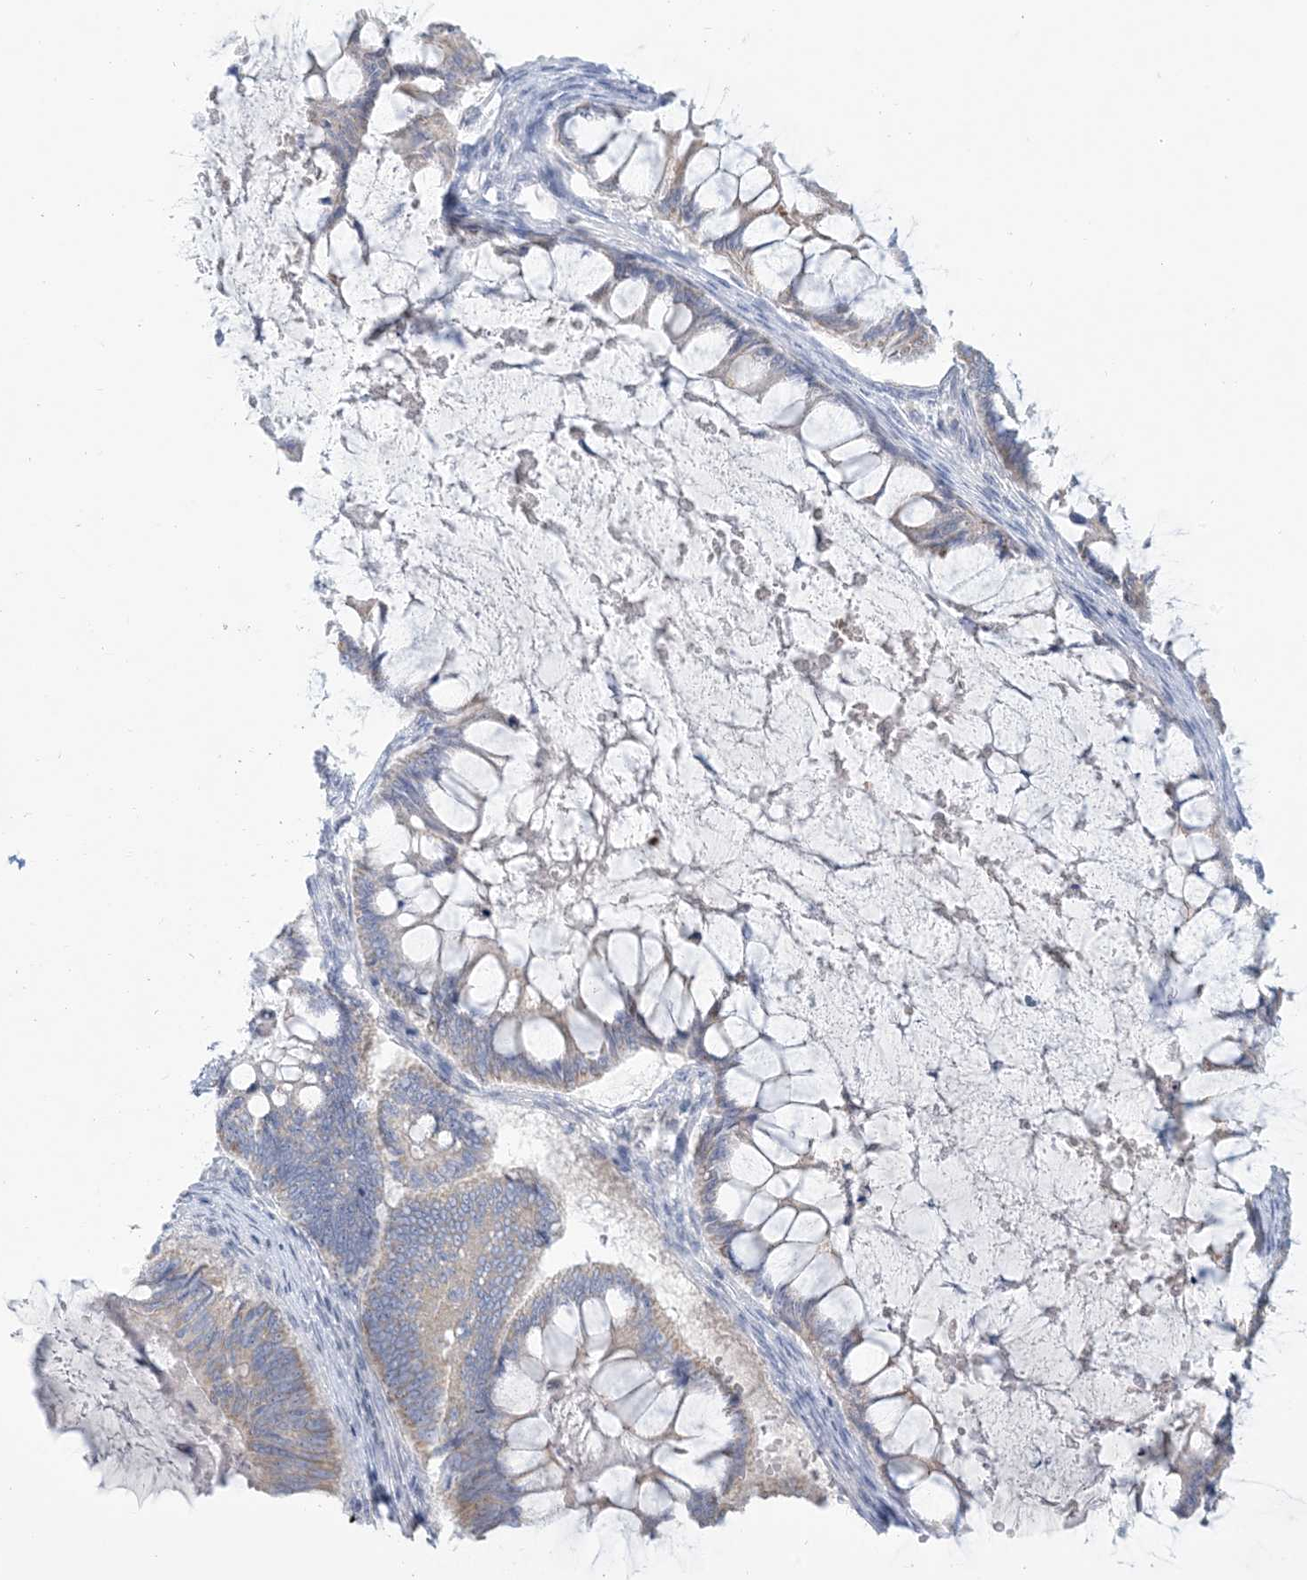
{"staining": {"intensity": "weak", "quantity": "25%-75%", "location": "cytoplasmic/membranous"}, "tissue": "ovarian cancer", "cell_type": "Tumor cells", "image_type": "cancer", "snomed": [{"axis": "morphology", "description": "Cystadenocarcinoma, mucinous, NOS"}, {"axis": "topography", "description": "Ovary"}], "caption": "Mucinous cystadenocarcinoma (ovarian) tissue demonstrates weak cytoplasmic/membranous expression in about 25%-75% of tumor cells, visualized by immunohistochemistry. Using DAB (3,3'-diaminobenzidine) (brown) and hematoxylin (blue) stains, captured at high magnification using brightfield microscopy.", "gene": "MTHFD2L", "patient": {"sex": "female", "age": 61}}